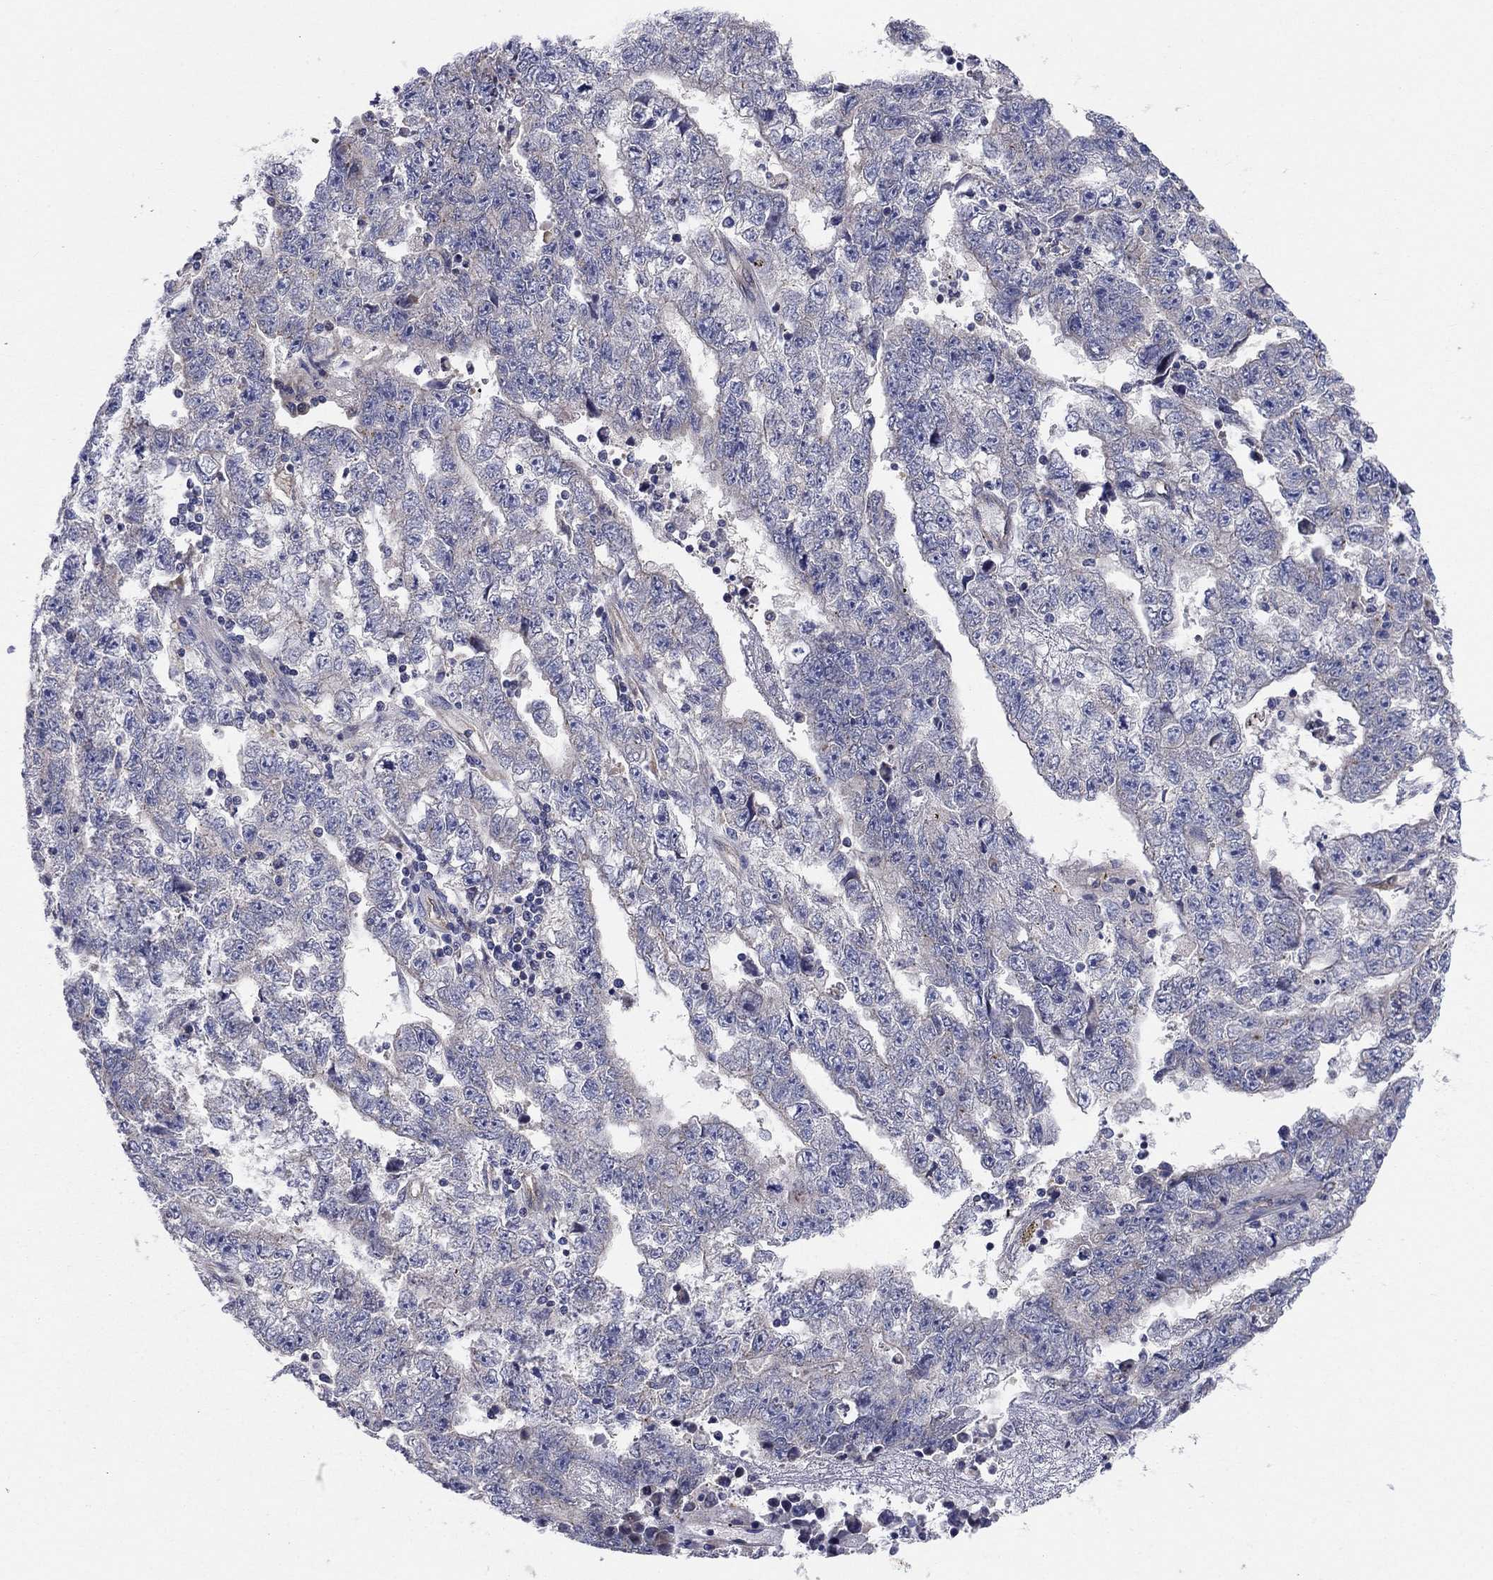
{"staining": {"intensity": "negative", "quantity": "none", "location": "none"}, "tissue": "testis cancer", "cell_type": "Tumor cells", "image_type": "cancer", "snomed": [{"axis": "morphology", "description": "Carcinoma, Embryonal, NOS"}, {"axis": "topography", "description": "Testis"}], "caption": "This photomicrograph is of testis cancer (embryonal carcinoma) stained with immunohistochemistry (IHC) to label a protein in brown with the nuclei are counter-stained blue. There is no staining in tumor cells. (Stains: DAB immunohistochemistry with hematoxylin counter stain, Microscopy: brightfield microscopy at high magnification).", "gene": "EMP2", "patient": {"sex": "male", "age": 25}}